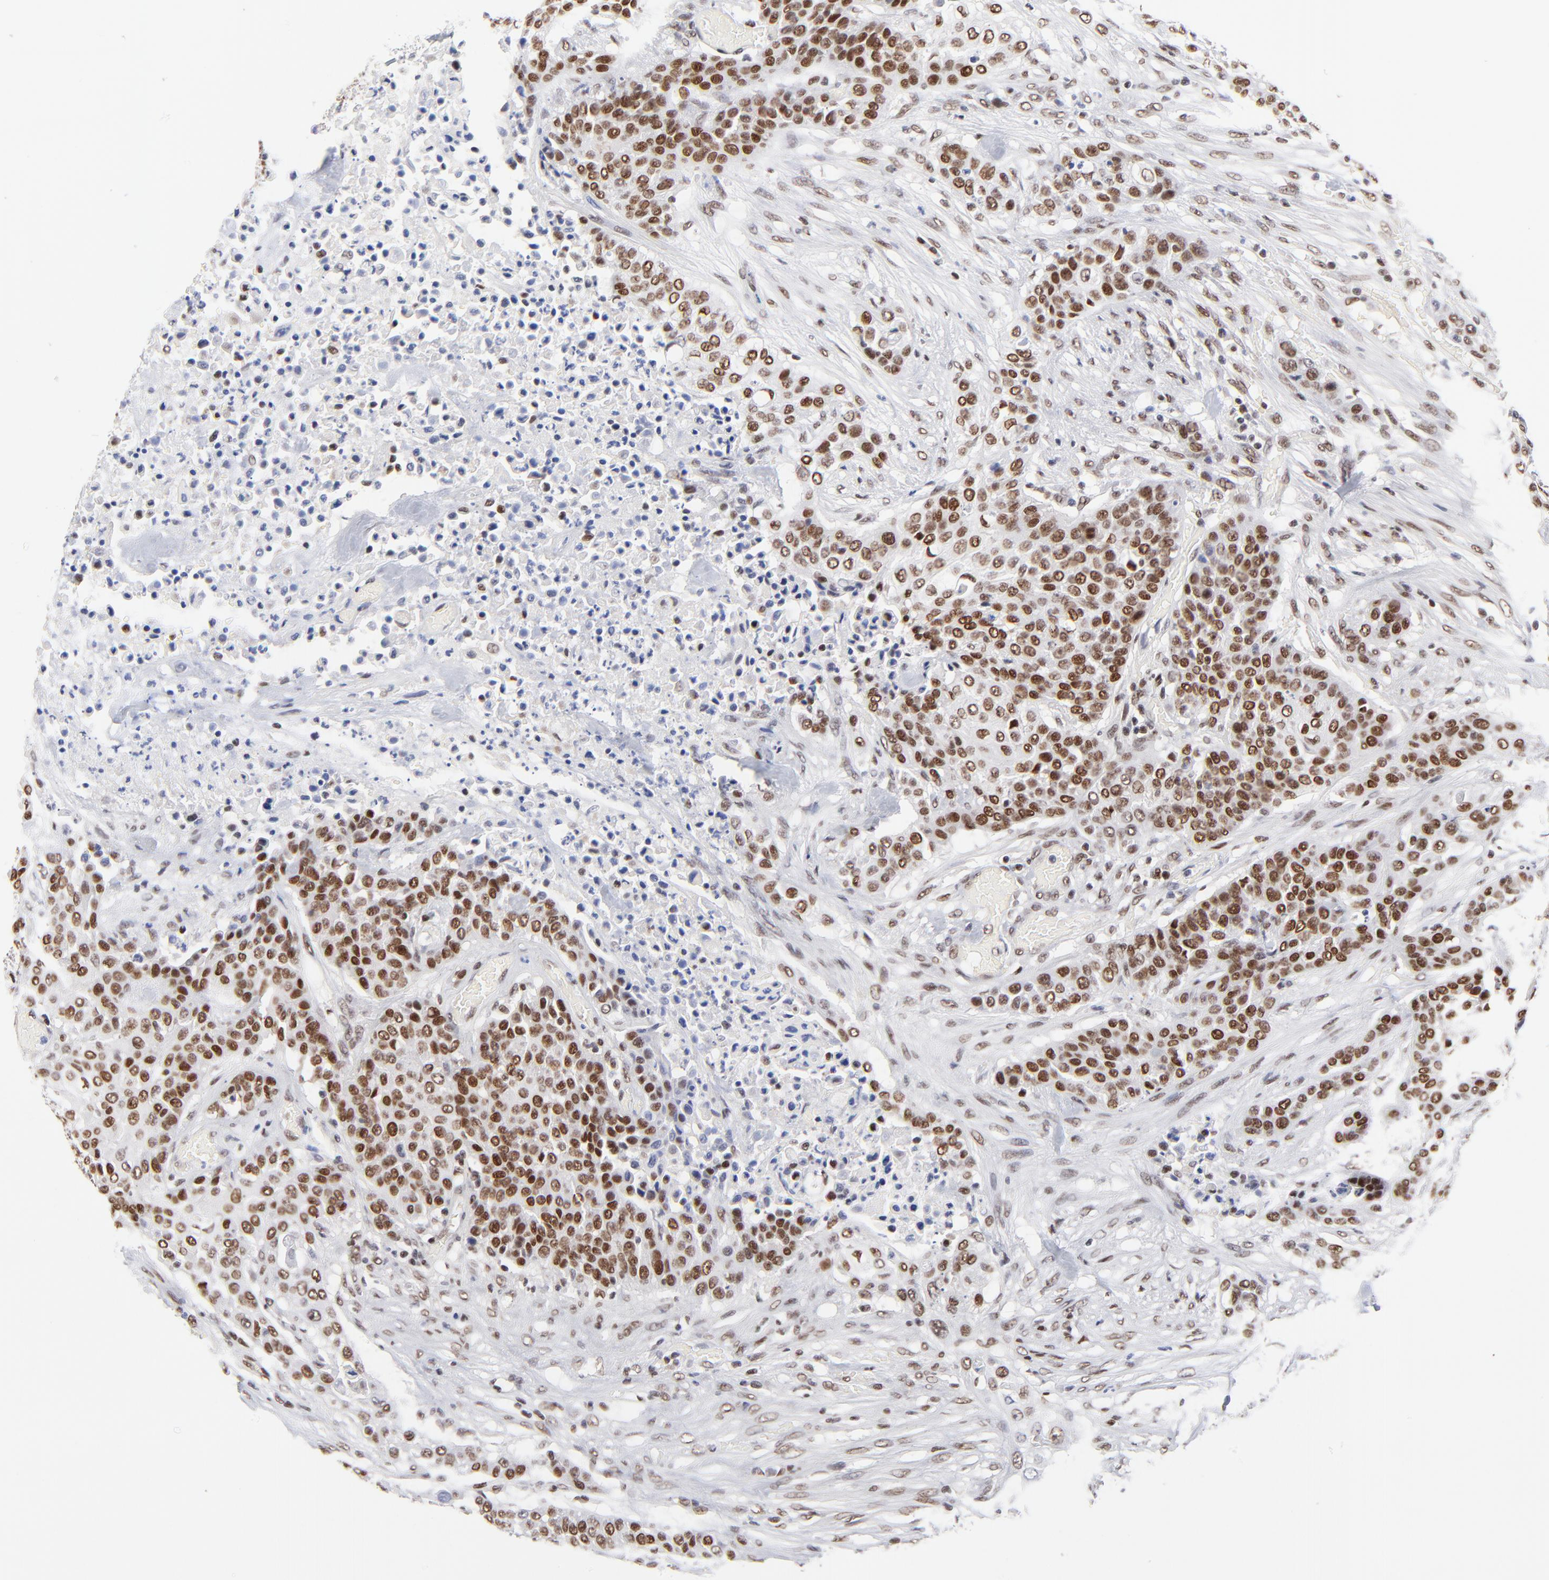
{"staining": {"intensity": "strong", "quantity": ">75%", "location": "nuclear"}, "tissue": "urothelial cancer", "cell_type": "Tumor cells", "image_type": "cancer", "snomed": [{"axis": "morphology", "description": "Urothelial carcinoma, High grade"}, {"axis": "topography", "description": "Urinary bladder"}], "caption": "Brown immunohistochemical staining in high-grade urothelial carcinoma shows strong nuclear positivity in approximately >75% of tumor cells. (Stains: DAB (3,3'-diaminobenzidine) in brown, nuclei in blue, Microscopy: brightfield microscopy at high magnification).", "gene": "ZMYM3", "patient": {"sex": "male", "age": 74}}